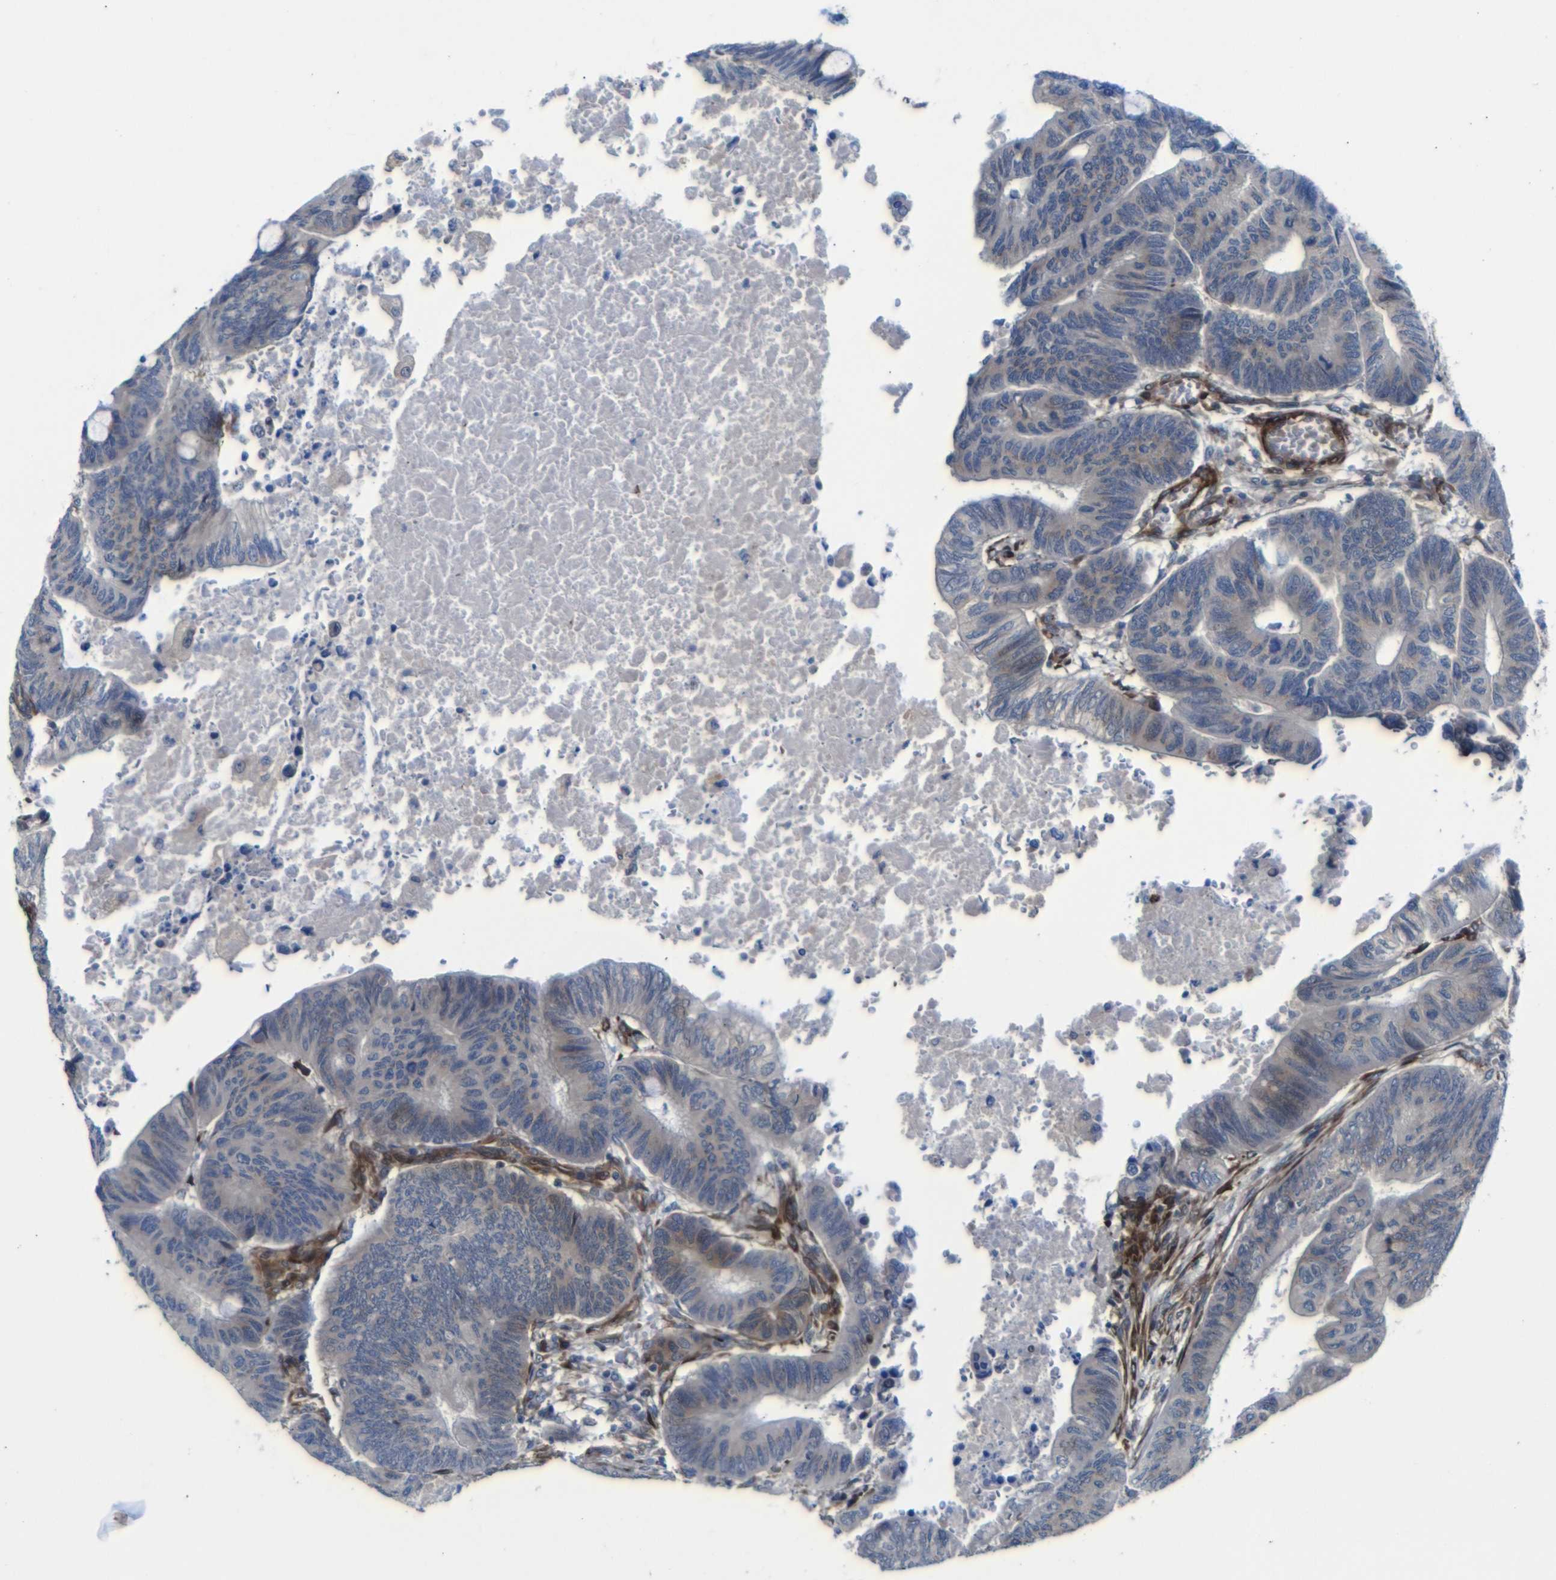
{"staining": {"intensity": "moderate", "quantity": "<25%", "location": "cytoplasmic/membranous"}, "tissue": "colorectal cancer", "cell_type": "Tumor cells", "image_type": "cancer", "snomed": [{"axis": "morphology", "description": "Normal tissue, NOS"}, {"axis": "morphology", "description": "Adenocarcinoma, NOS"}, {"axis": "topography", "description": "Rectum"}, {"axis": "topography", "description": "Peripheral nerve tissue"}], "caption": "Immunohistochemical staining of colorectal cancer (adenocarcinoma) displays moderate cytoplasmic/membranous protein staining in approximately <25% of tumor cells.", "gene": "PARP14", "patient": {"sex": "male", "age": 92}}